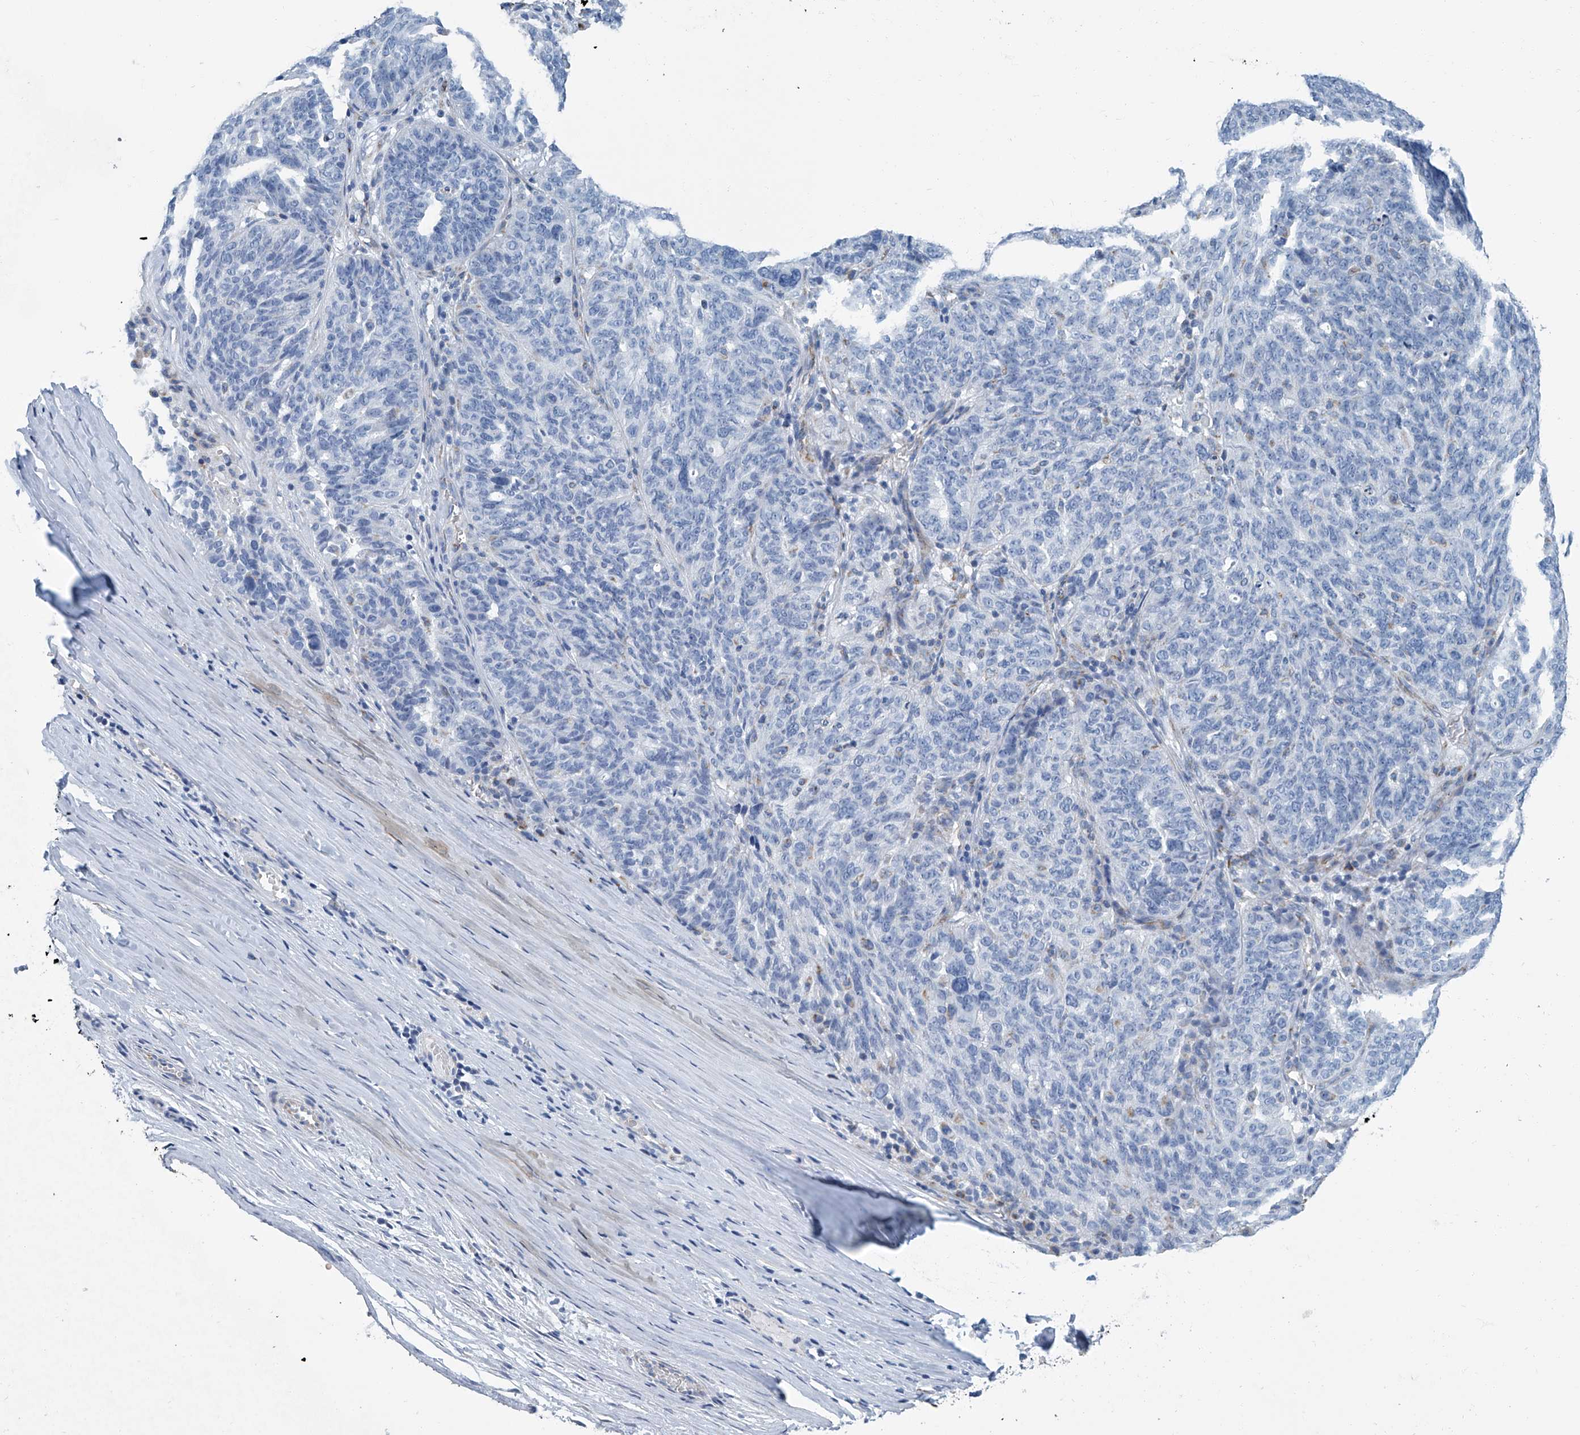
{"staining": {"intensity": "negative", "quantity": "none", "location": "none"}, "tissue": "ovarian cancer", "cell_type": "Tumor cells", "image_type": "cancer", "snomed": [{"axis": "morphology", "description": "Cystadenocarcinoma, serous, NOS"}, {"axis": "topography", "description": "Ovary"}], "caption": "Protein analysis of serous cystadenocarcinoma (ovarian) displays no significant expression in tumor cells. (IHC, brightfield microscopy, high magnification).", "gene": "MT-ND1", "patient": {"sex": "female", "age": 59}}